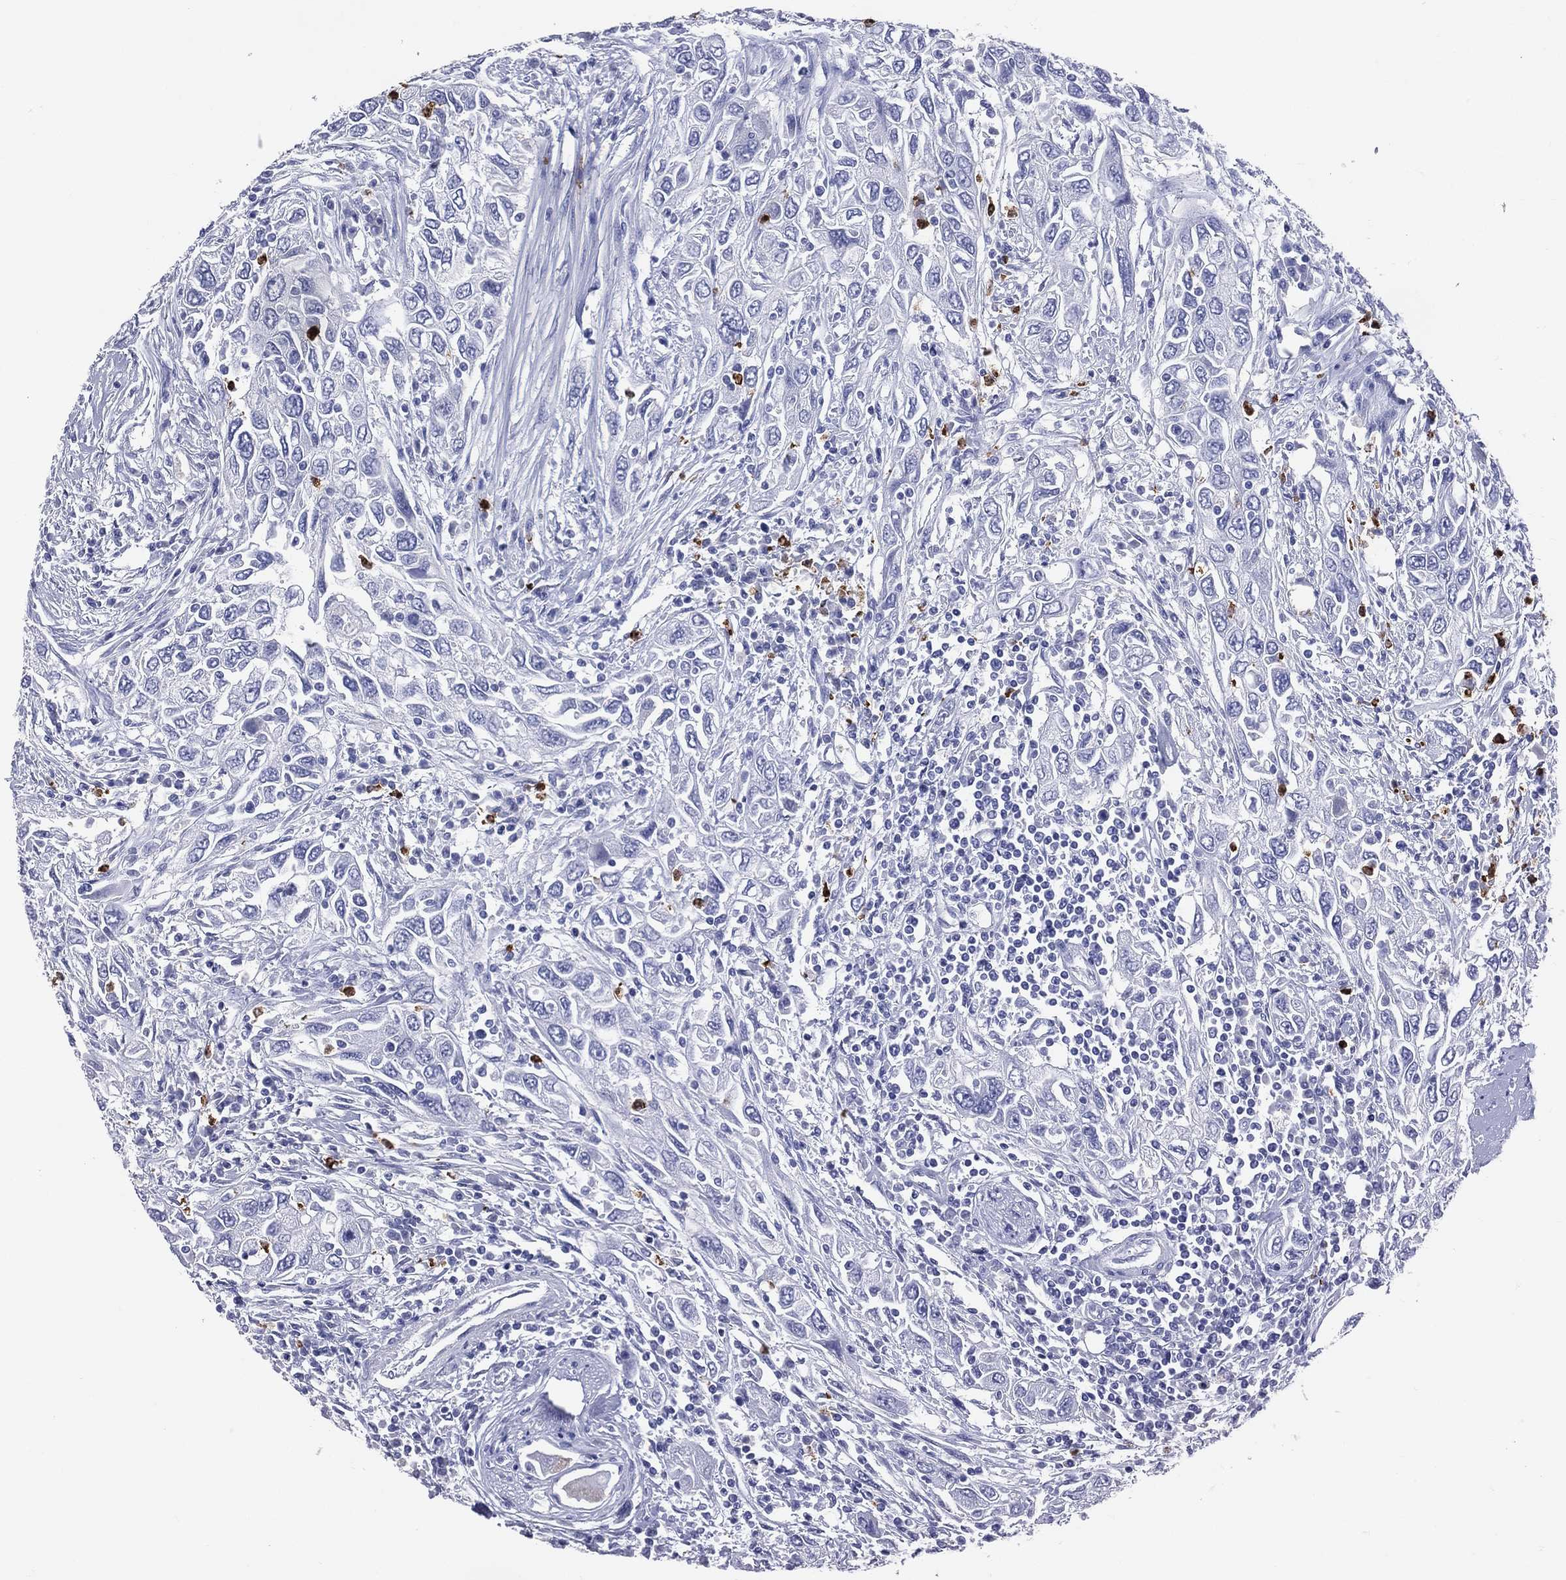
{"staining": {"intensity": "negative", "quantity": "none", "location": "none"}, "tissue": "urothelial cancer", "cell_type": "Tumor cells", "image_type": "cancer", "snomed": [{"axis": "morphology", "description": "Urothelial carcinoma, High grade"}, {"axis": "topography", "description": "Urinary bladder"}], "caption": "Immunohistochemistry (IHC) of human urothelial carcinoma (high-grade) exhibits no expression in tumor cells. Brightfield microscopy of immunohistochemistry stained with DAB (3,3'-diaminobenzidine) (brown) and hematoxylin (blue), captured at high magnification.", "gene": "PGLYRP1", "patient": {"sex": "male", "age": 76}}